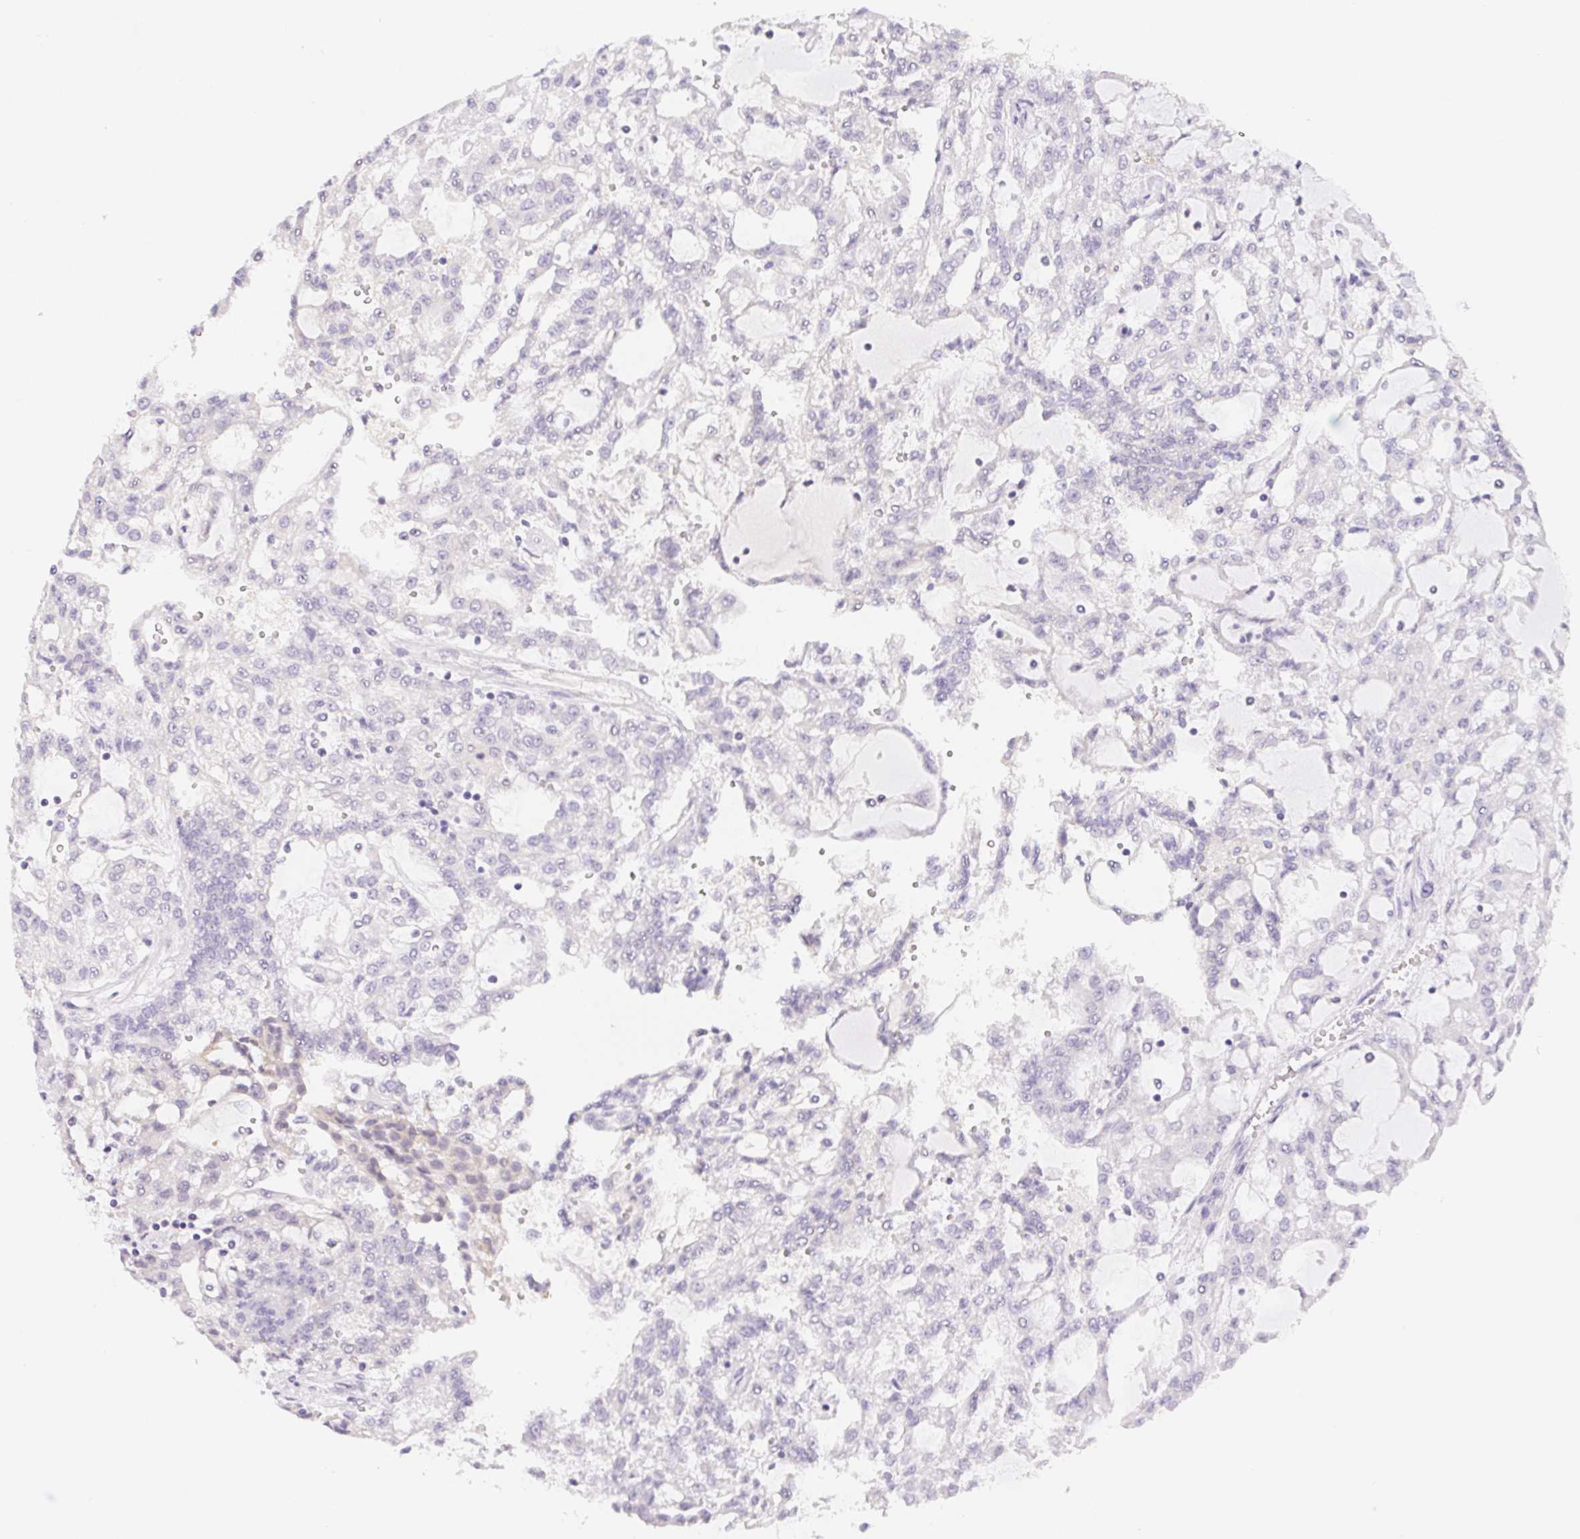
{"staining": {"intensity": "negative", "quantity": "none", "location": "none"}, "tissue": "renal cancer", "cell_type": "Tumor cells", "image_type": "cancer", "snomed": [{"axis": "morphology", "description": "Adenocarcinoma, NOS"}, {"axis": "topography", "description": "Kidney"}], "caption": "This is a histopathology image of immunohistochemistry staining of renal cancer, which shows no positivity in tumor cells.", "gene": "ZBBX", "patient": {"sex": "male", "age": 63}}